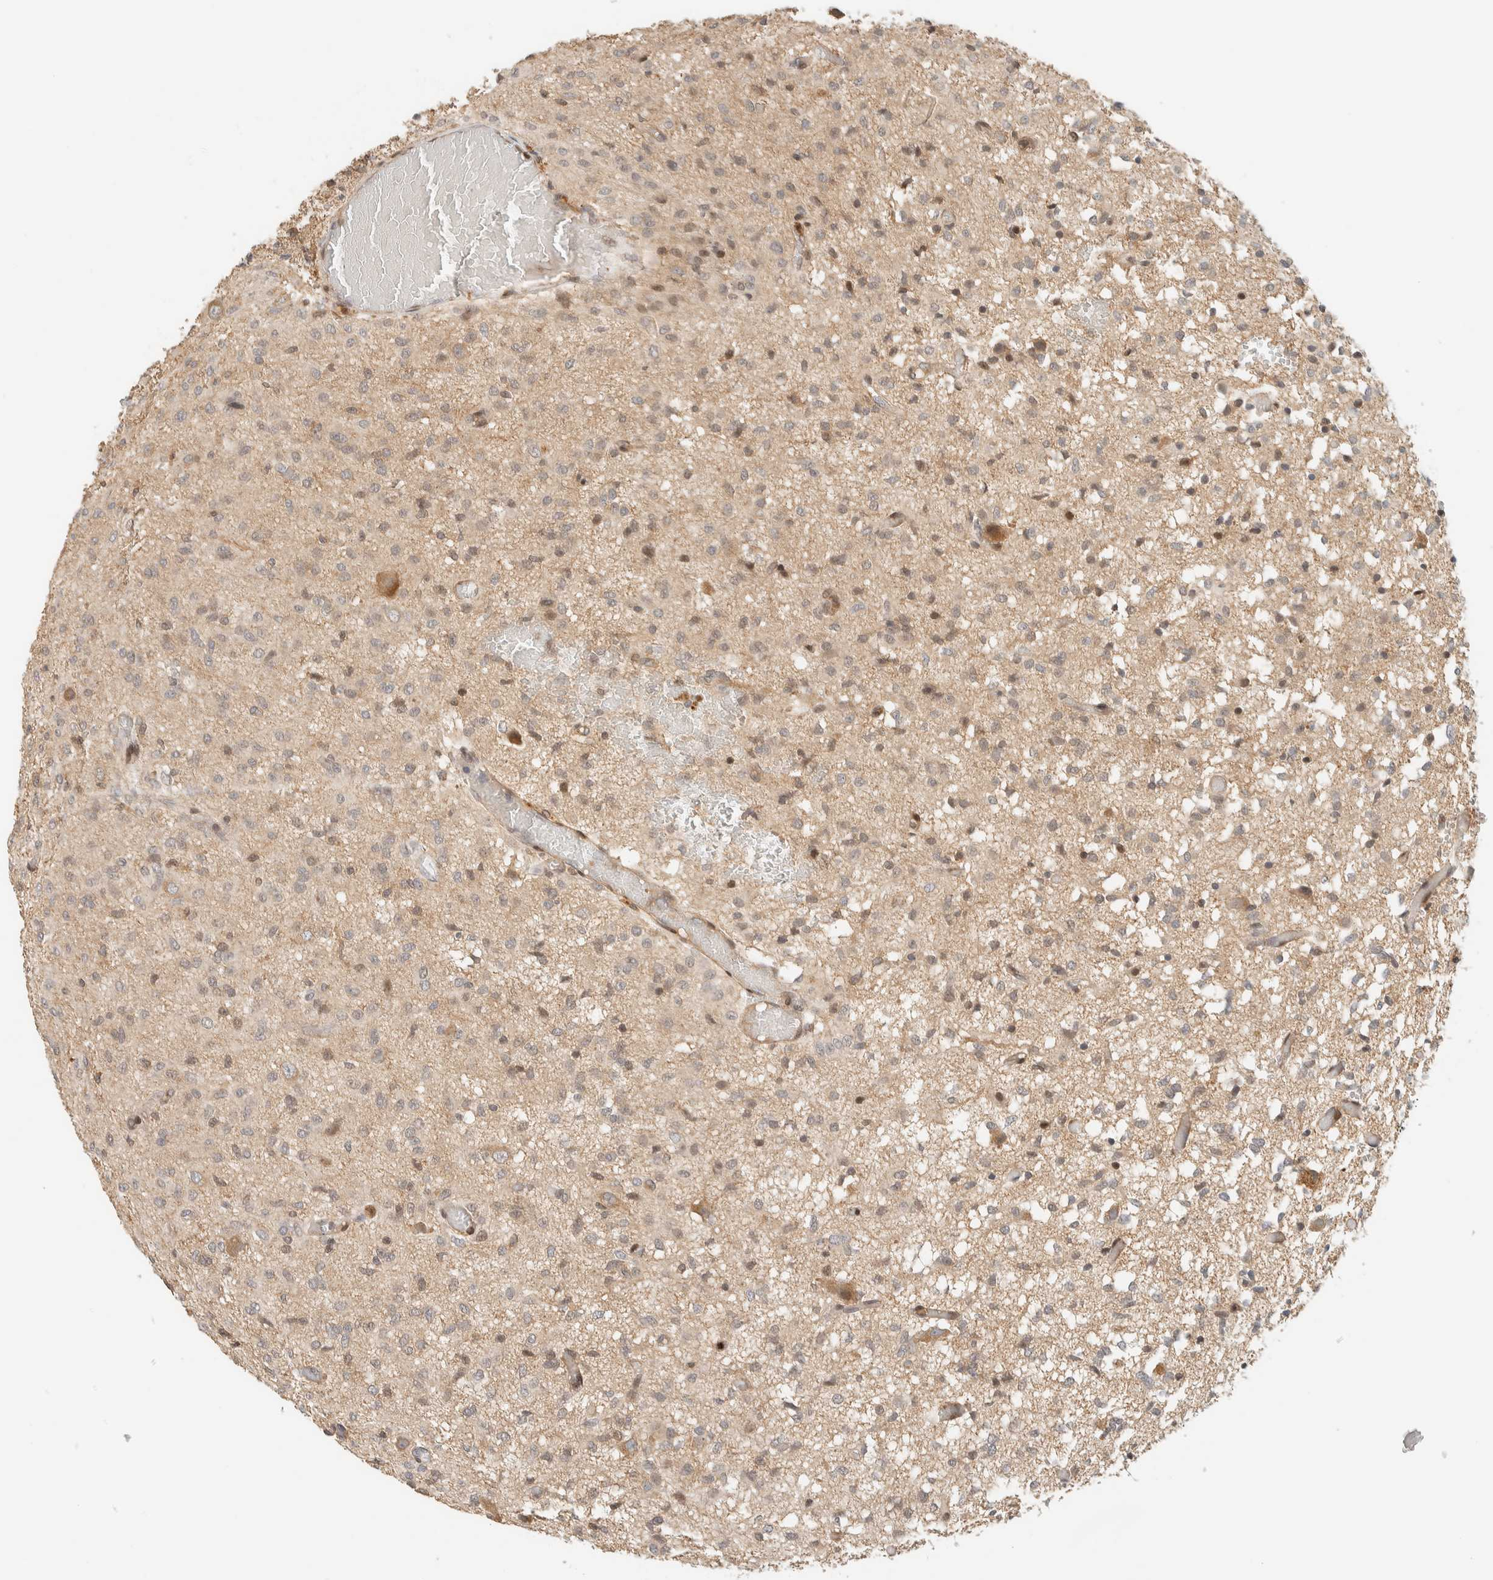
{"staining": {"intensity": "weak", "quantity": "<25%", "location": "cytoplasmic/membranous"}, "tissue": "glioma", "cell_type": "Tumor cells", "image_type": "cancer", "snomed": [{"axis": "morphology", "description": "Glioma, malignant, High grade"}, {"axis": "topography", "description": "Brain"}], "caption": "This is an IHC micrograph of glioma. There is no expression in tumor cells.", "gene": "ARFGEF1", "patient": {"sex": "female", "age": 59}}